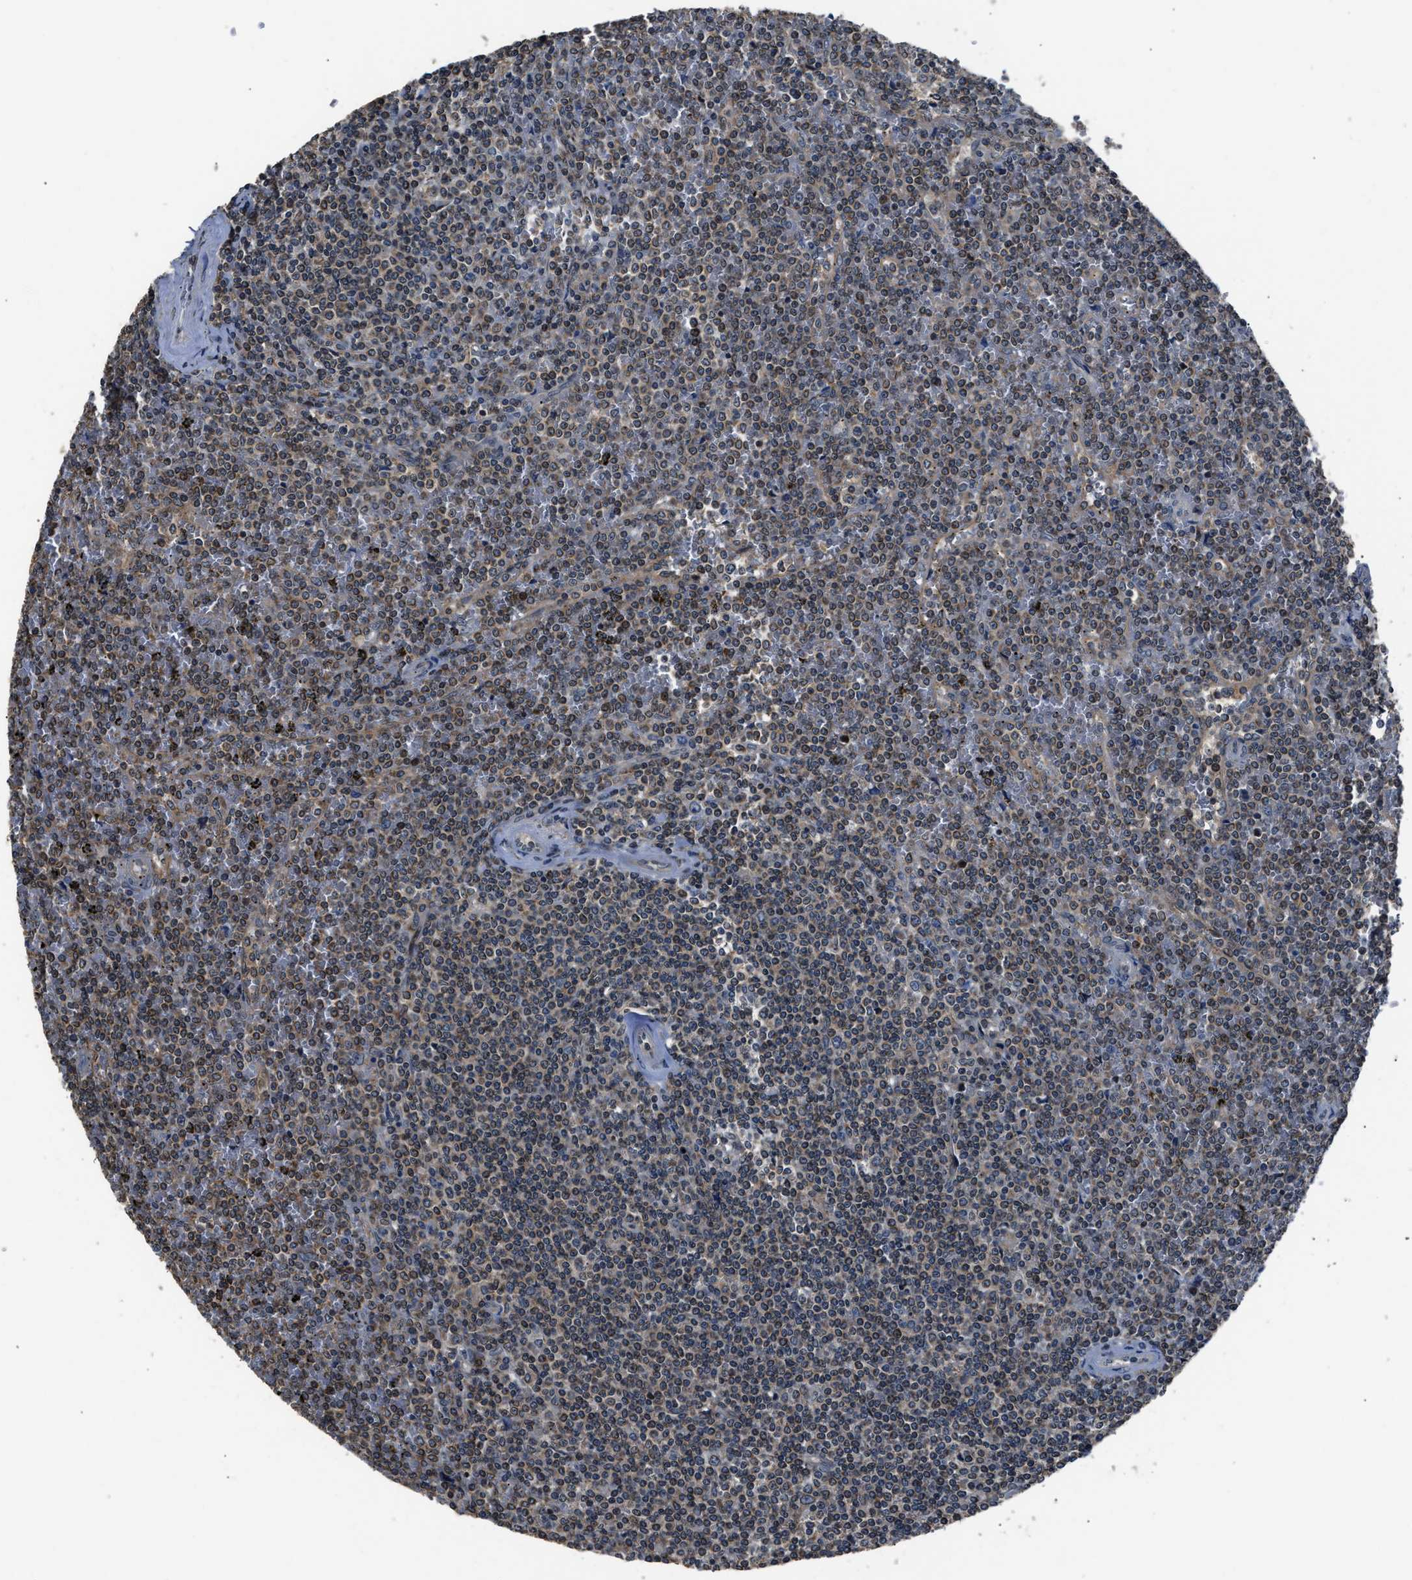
{"staining": {"intensity": "weak", "quantity": "25%-75%", "location": "cytoplasmic/membranous,nuclear"}, "tissue": "lymphoma", "cell_type": "Tumor cells", "image_type": "cancer", "snomed": [{"axis": "morphology", "description": "Malignant lymphoma, non-Hodgkin's type, Low grade"}, {"axis": "topography", "description": "Spleen"}], "caption": "Immunohistochemistry (IHC) micrograph of human malignant lymphoma, non-Hodgkin's type (low-grade) stained for a protein (brown), which demonstrates low levels of weak cytoplasmic/membranous and nuclear staining in about 25%-75% of tumor cells.", "gene": "TNRC18", "patient": {"sex": "female", "age": 19}}